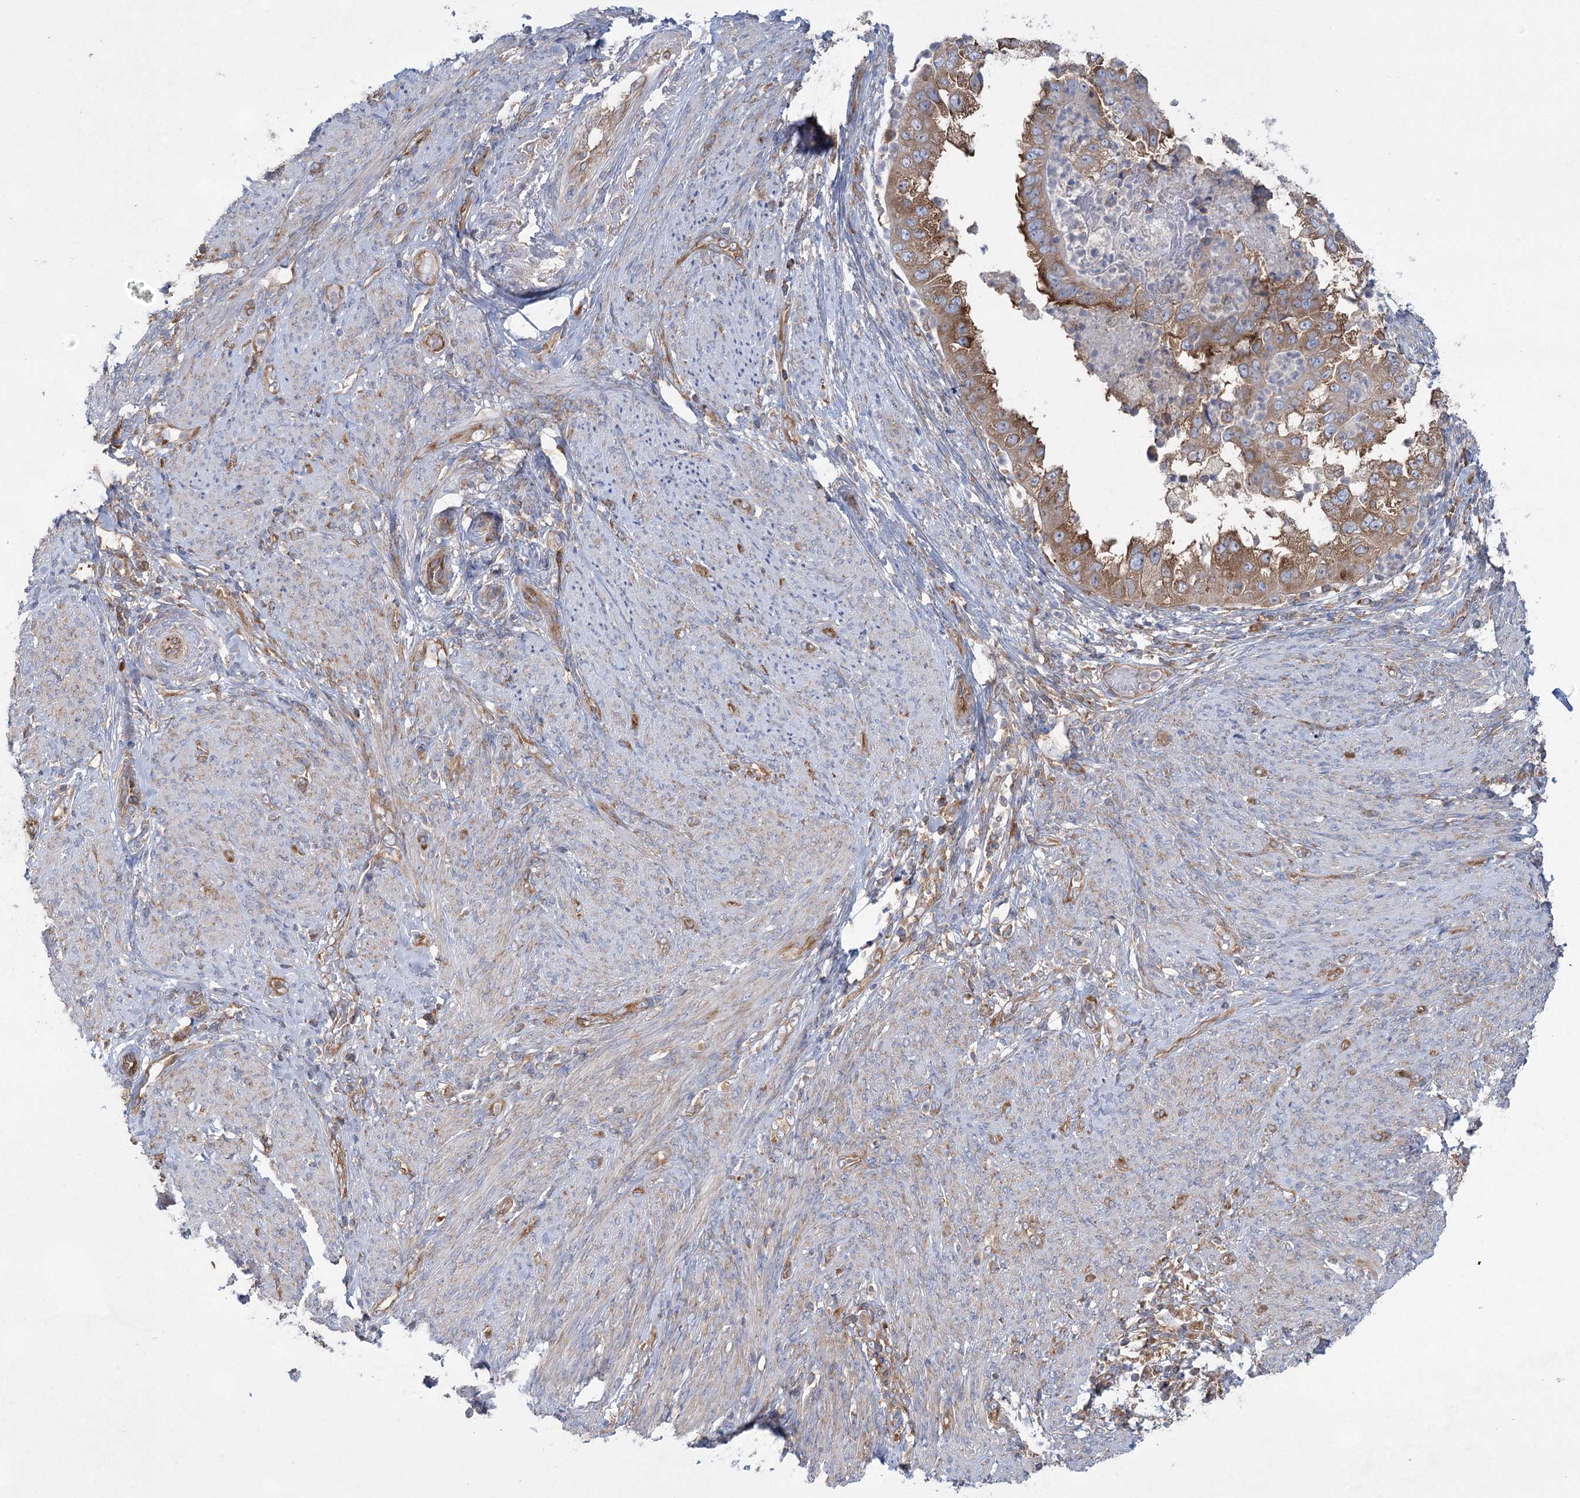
{"staining": {"intensity": "moderate", "quantity": ">75%", "location": "cytoplasmic/membranous"}, "tissue": "endometrial cancer", "cell_type": "Tumor cells", "image_type": "cancer", "snomed": [{"axis": "morphology", "description": "Adenocarcinoma, NOS"}, {"axis": "topography", "description": "Endometrium"}], "caption": "An image showing moderate cytoplasmic/membranous staining in approximately >75% of tumor cells in endometrial cancer, as visualized by brown immunohistochemical staining.", "gene": "EIF3A", "patient": {"sex": "female", "age": 85}}